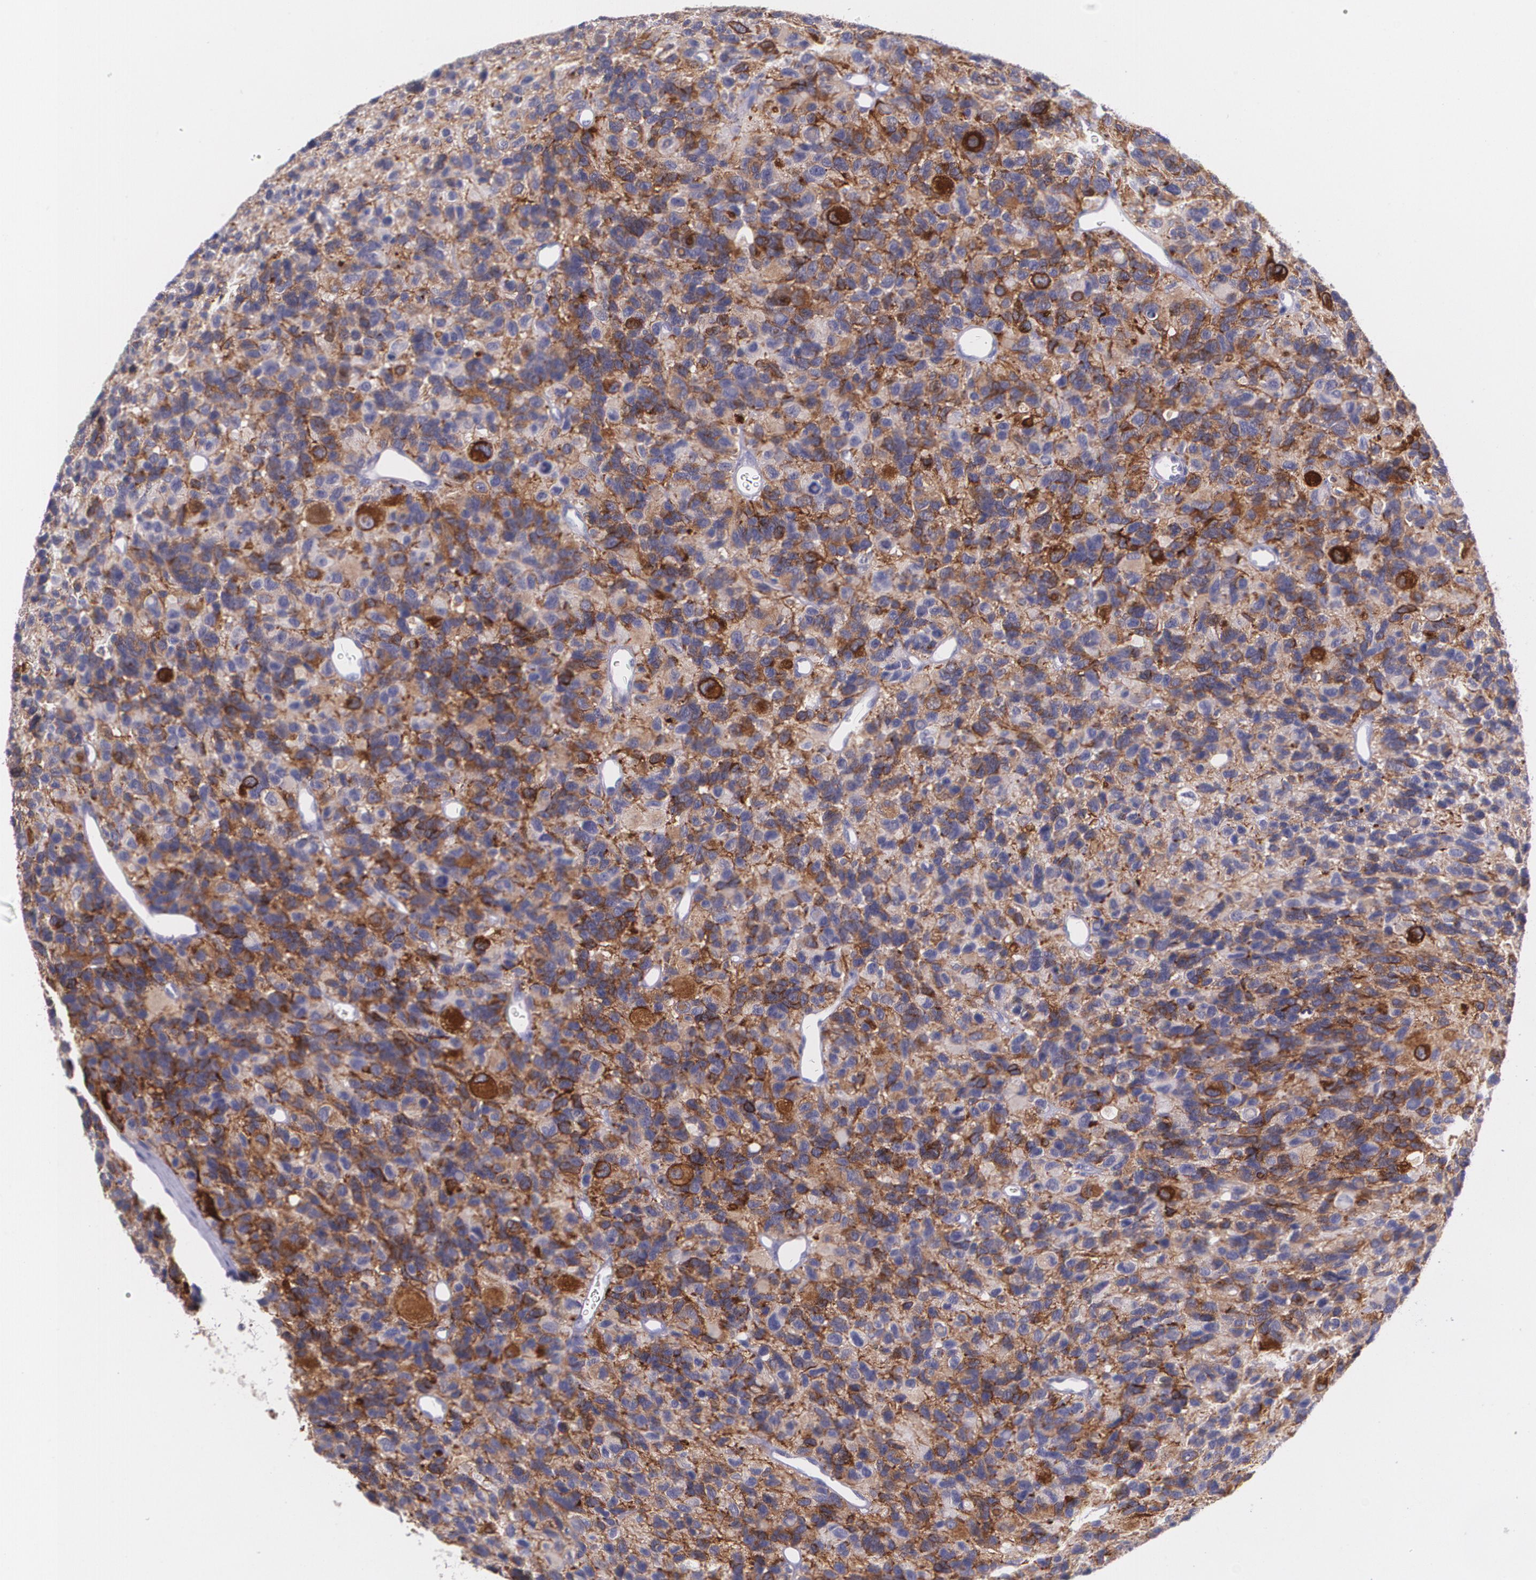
{"staining": {"intensity": "moderate", "quantity": ">75%", "location": "cytoplasmic/membranous"}, "tissue": "glioma", "cell_type": "Tumor cells", "image_type": "cancer", "snomed": [{"axis": "morphology", "description": "Glioma, malignant, High grade"}, {"axis": "topography", "description": "Brain"}], "caption": "A micrograph of glioma stained for a protein demonstrates moderate cytoplasmic/membranous brown staining in tumor cells.", "gene": "RTN1", "patient": {"sex": "male", "age": 77}}